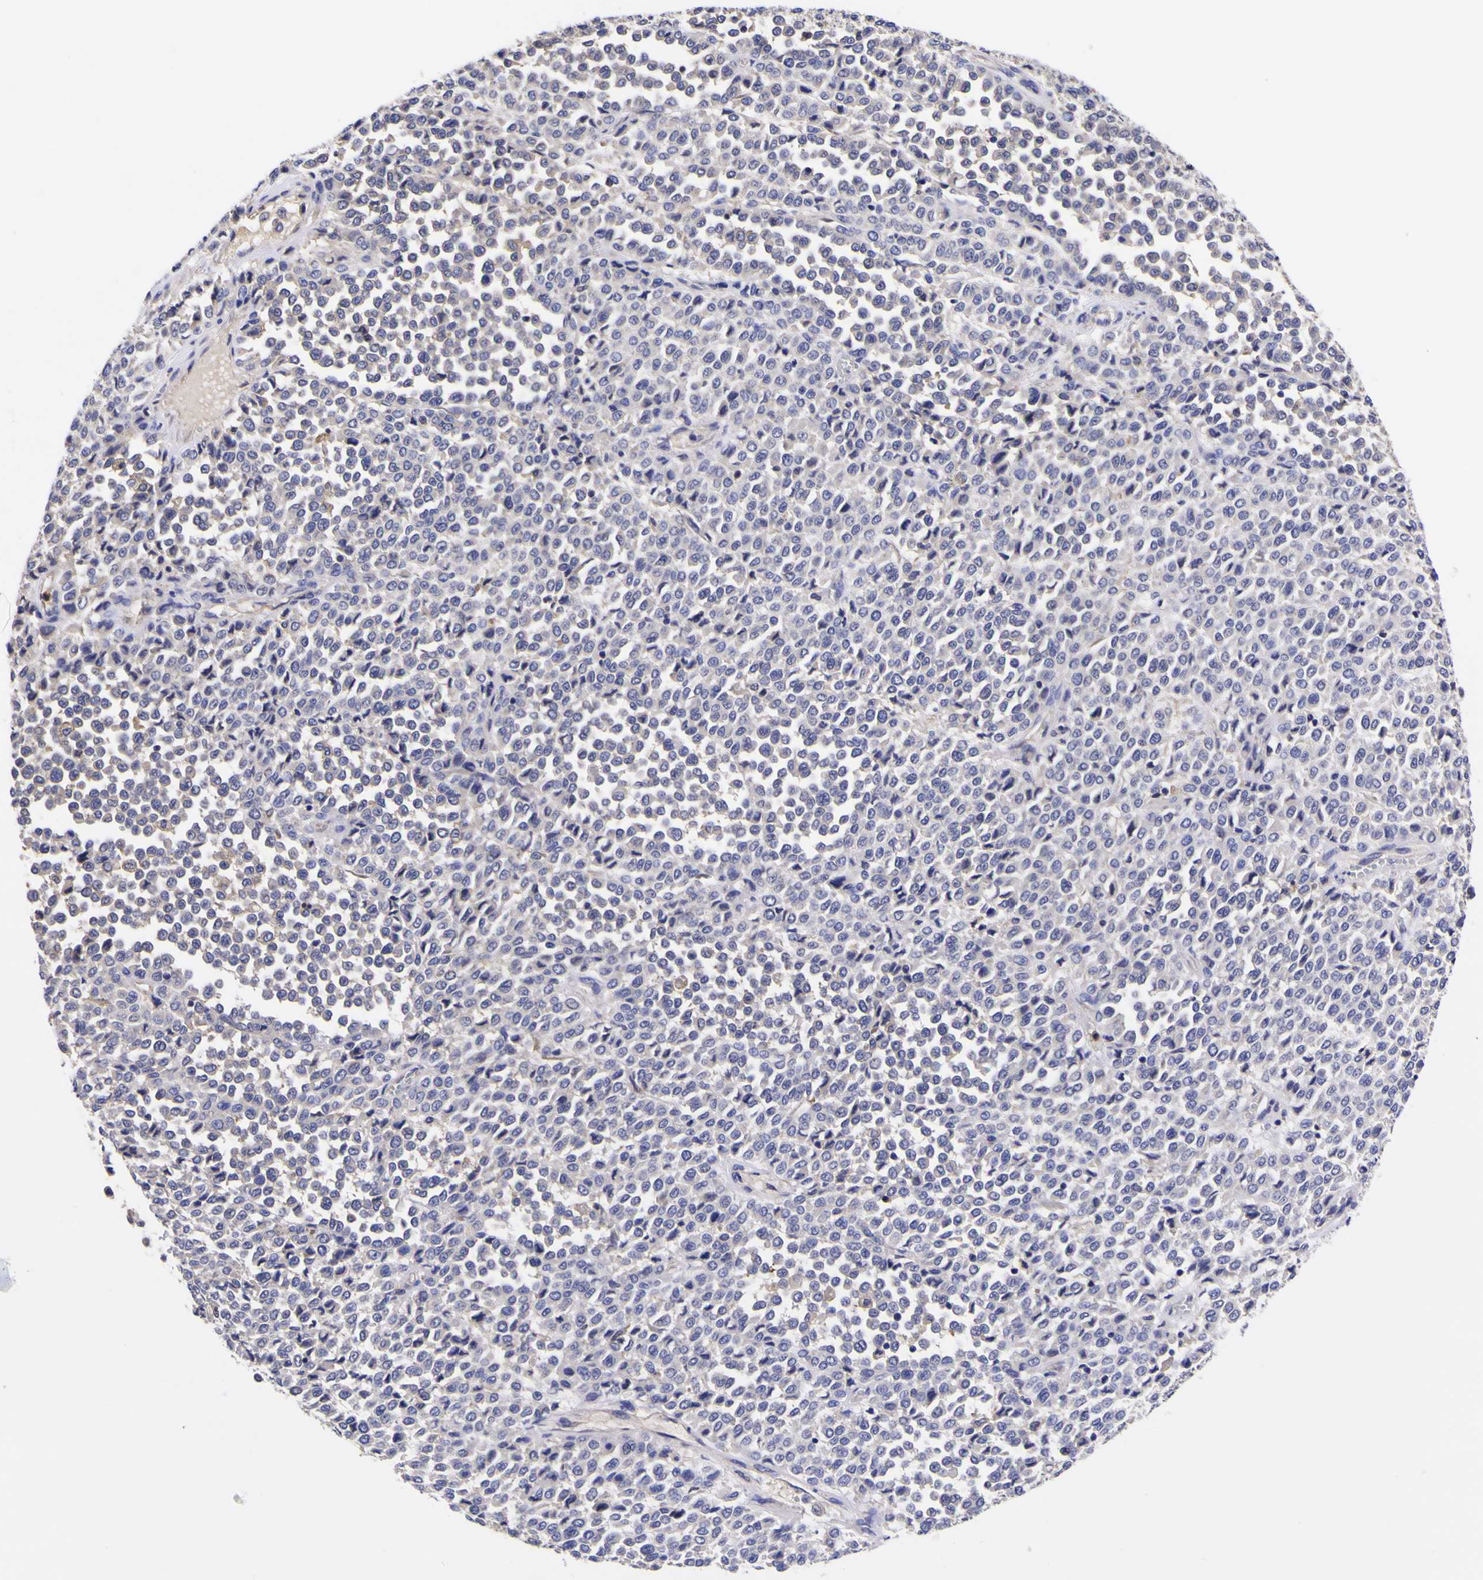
{"staining": {"intensity": "negative", "quantity": "none", "location": "none"}, "tissue": "melanoma", "cell_type": "Tumor cells", "image_type": "cancer", "snomed": [{"axis": "morphology", "description": "Malignant melanoma, Metastatic site"}, {"axis": "topography", "description": "Pancreas"}], "caption": "Protein analysis of malignant melanoma (metastatic site) shows no significant staining in tumor cells. (Stains: DAB immunohistochemistry with hematoxylin counter stain, Microscopy: brightfield microscopy at high magnification).", "gene": "MAPK14", "patient": {"sex": "female", "age": 30}}